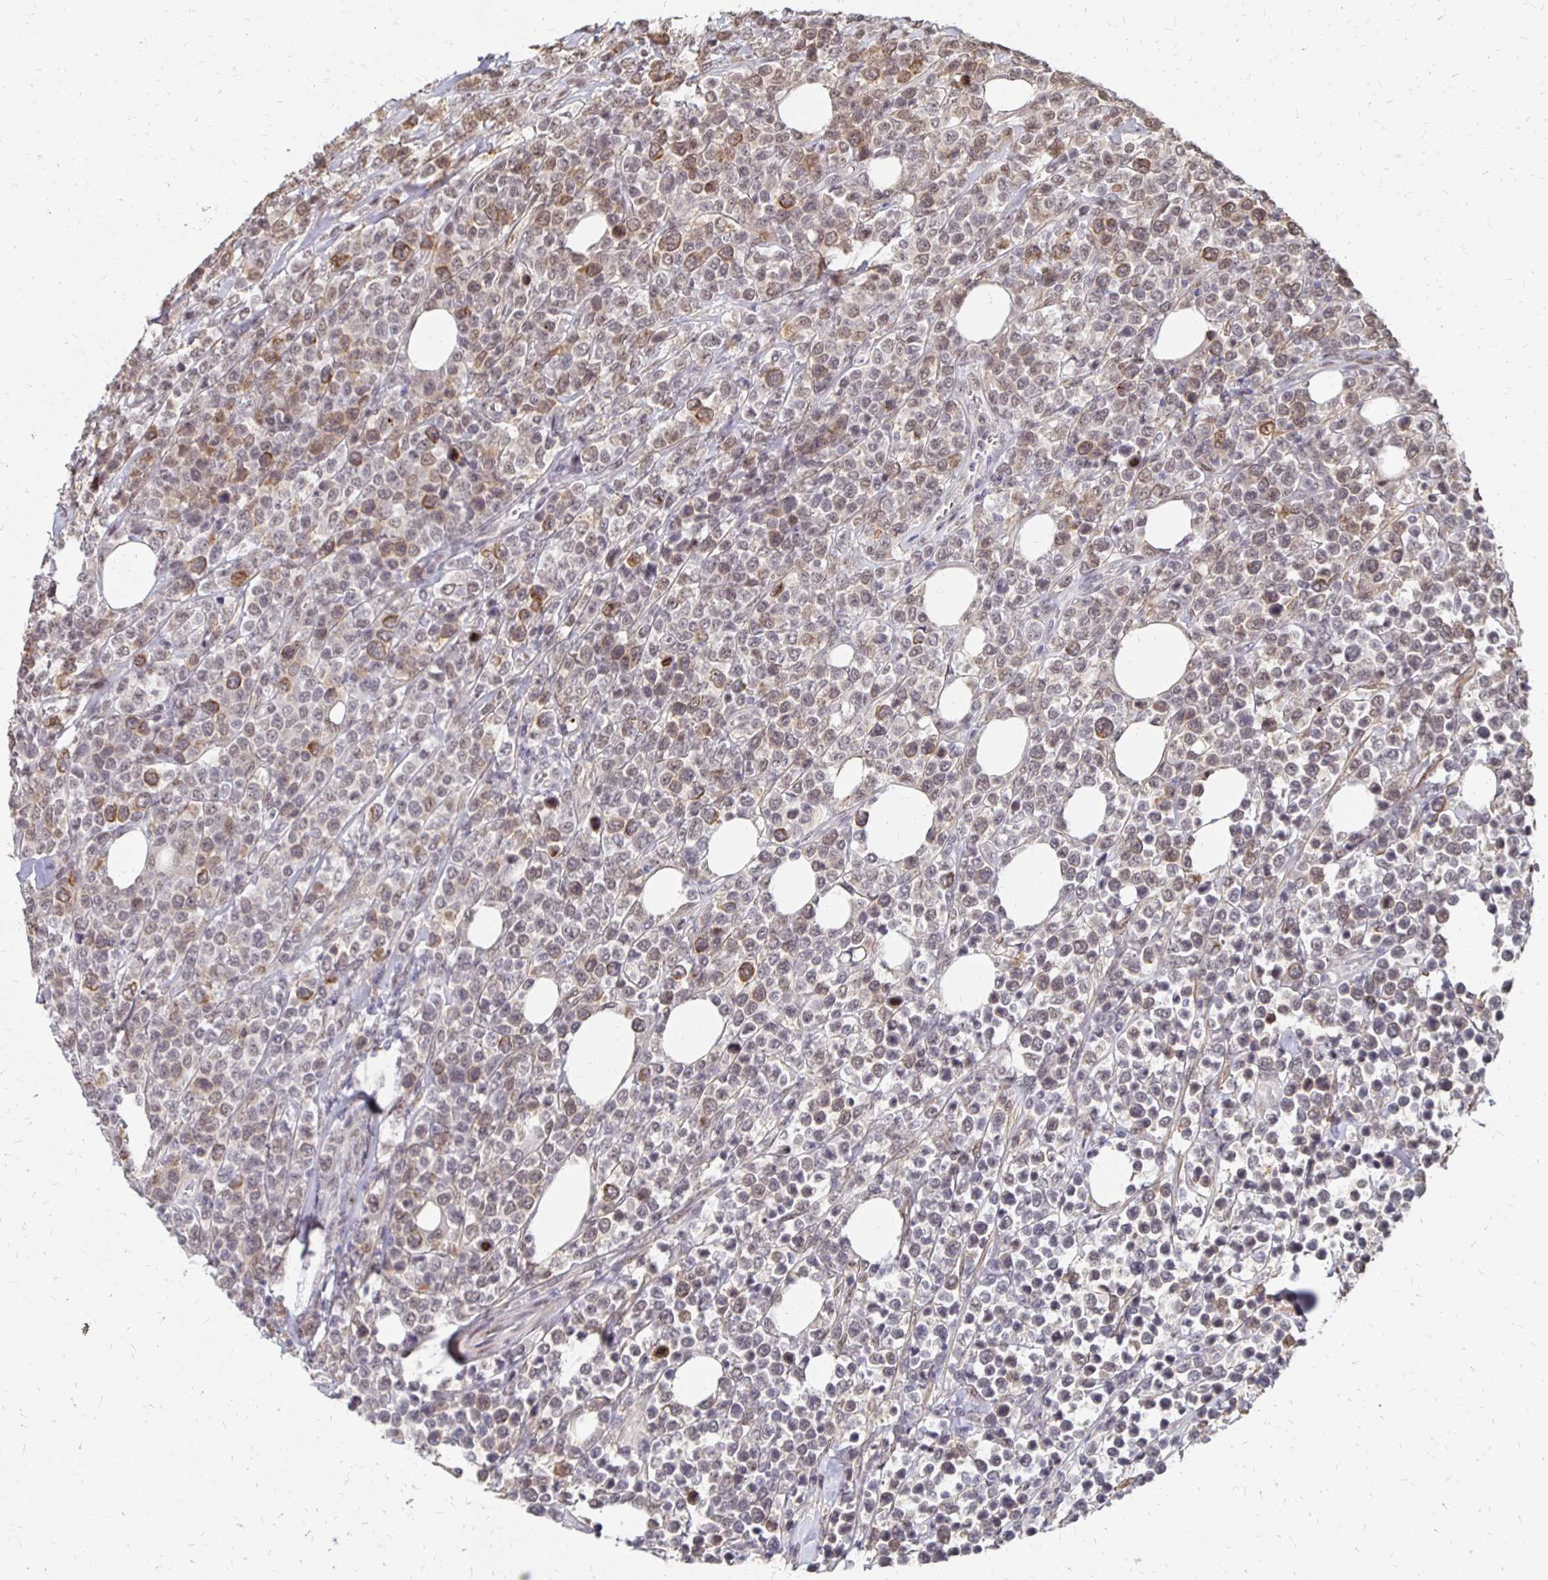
{"staining": {"intensity": "weak", "quantity": "25%-75%", "location": "nuclear"}, "tissue": "lymphoma", "cell_type": "Tumor cells", "image_type": "cancer", "snomed": [{"axis": "morphology", "description": "Malignant lymphoma, non-Hodgkin's type, High grade"}, {"axis": "topography", "description": "Soft tissue"}], "caption": "Immunohistochemistry (IHC) of human lymphoma displays low levels of weak nuclear positivity in approximately 25%-75% of tumor cells.", "gene": "CLASRP", "patient": {"sex": "female", "age": 56}}